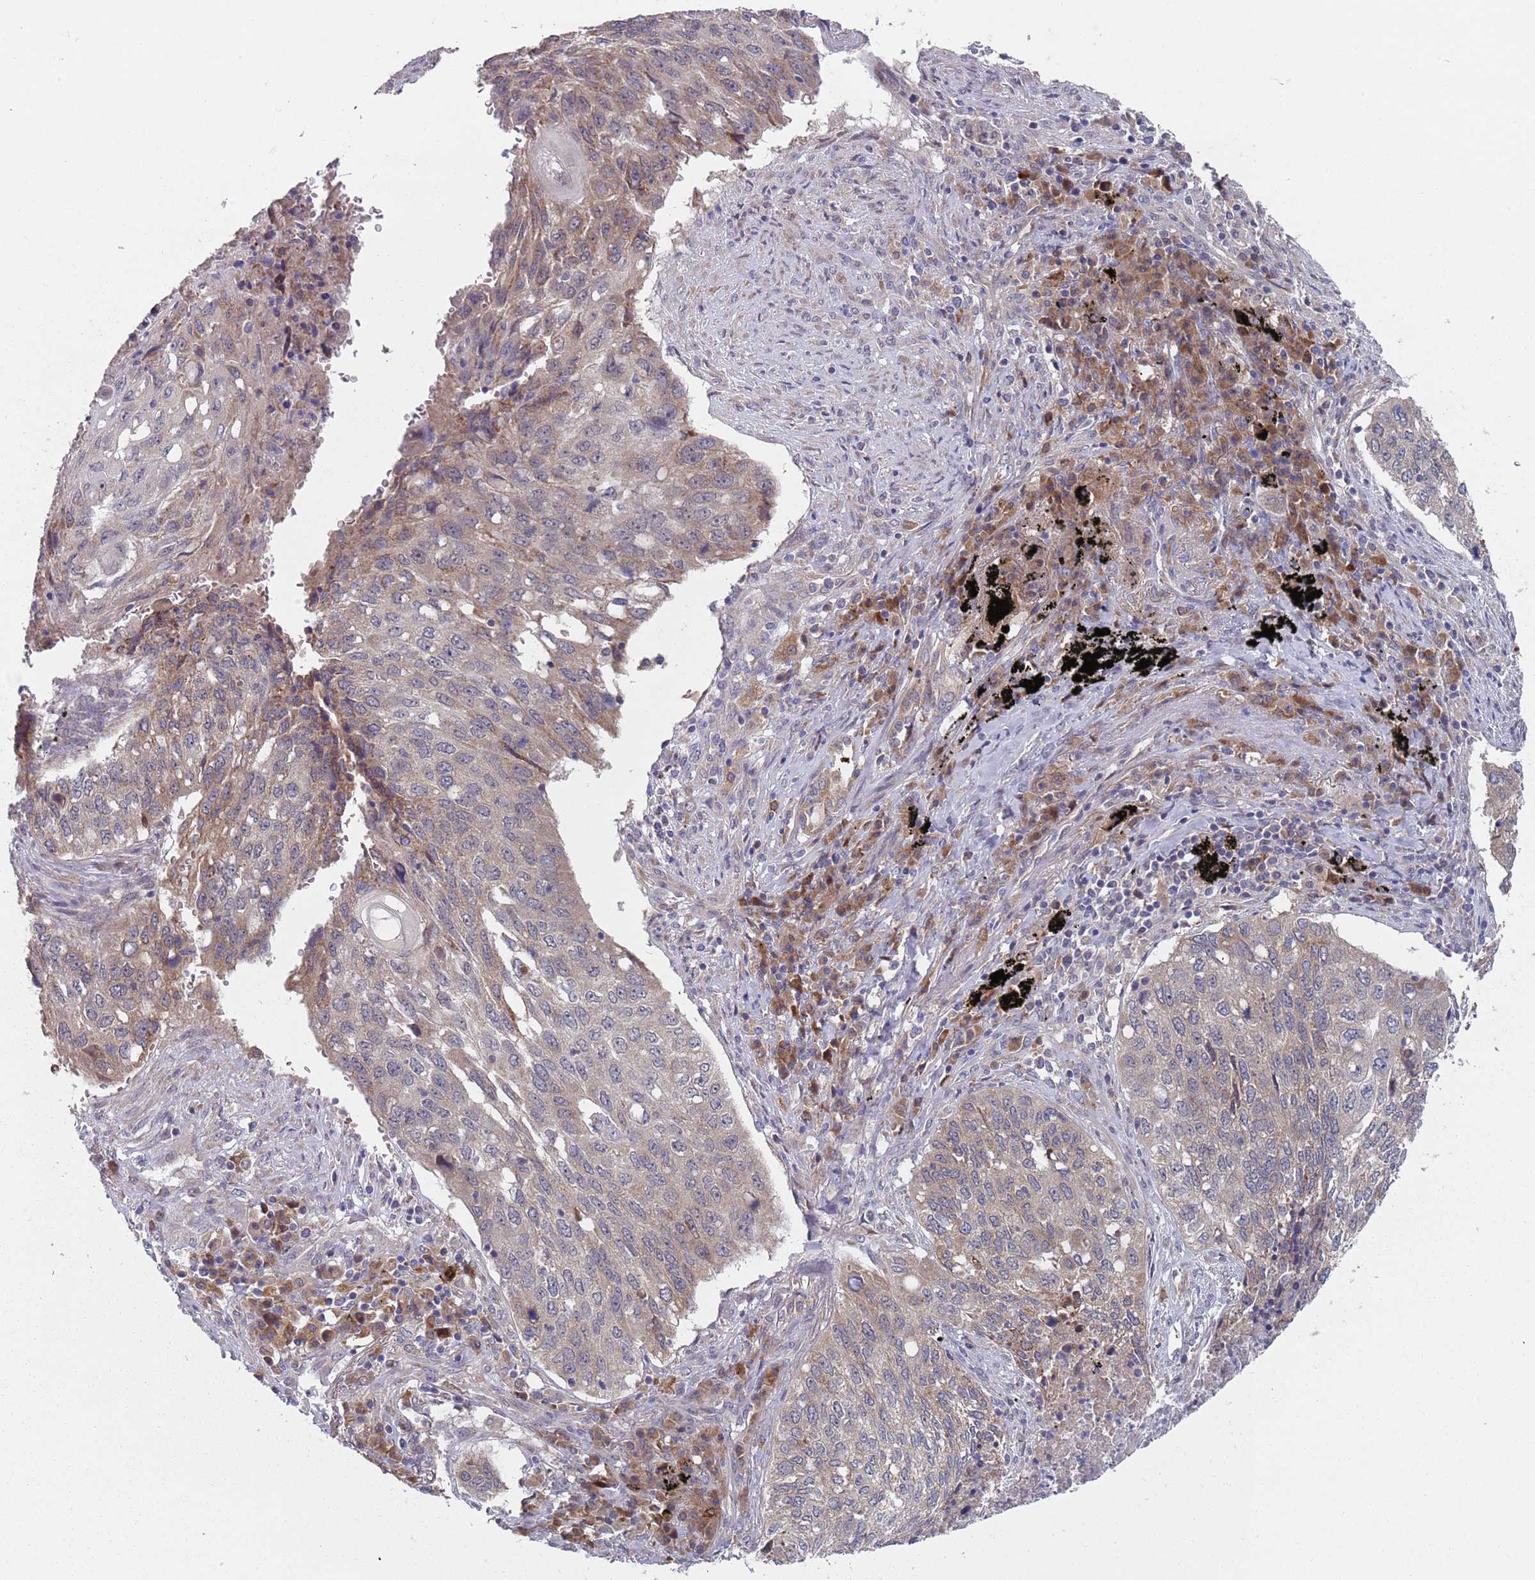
{"staining": {"intensity": "moderate", "quantity": "<25%", "location": "cytoplasmic/membranous"}, "tissue": "lung cancer", "cell_type": "Tumor cells", "image_type": "cancer", "snomed": [{"axis": "morphology", "description": "Squamous cell carcinoma, NOS"}, {"axis": "topography", "description": "Lung"}], "caption": "Immunohistochemical staining of human lung cancer (squamous cell carcinoma) exhibits low levels of moderate cytoplasmic/membranous staining in about <25% of tumor cells.", "gene": "ZNF140", "patient": {"sex": "female", "age": 63}}